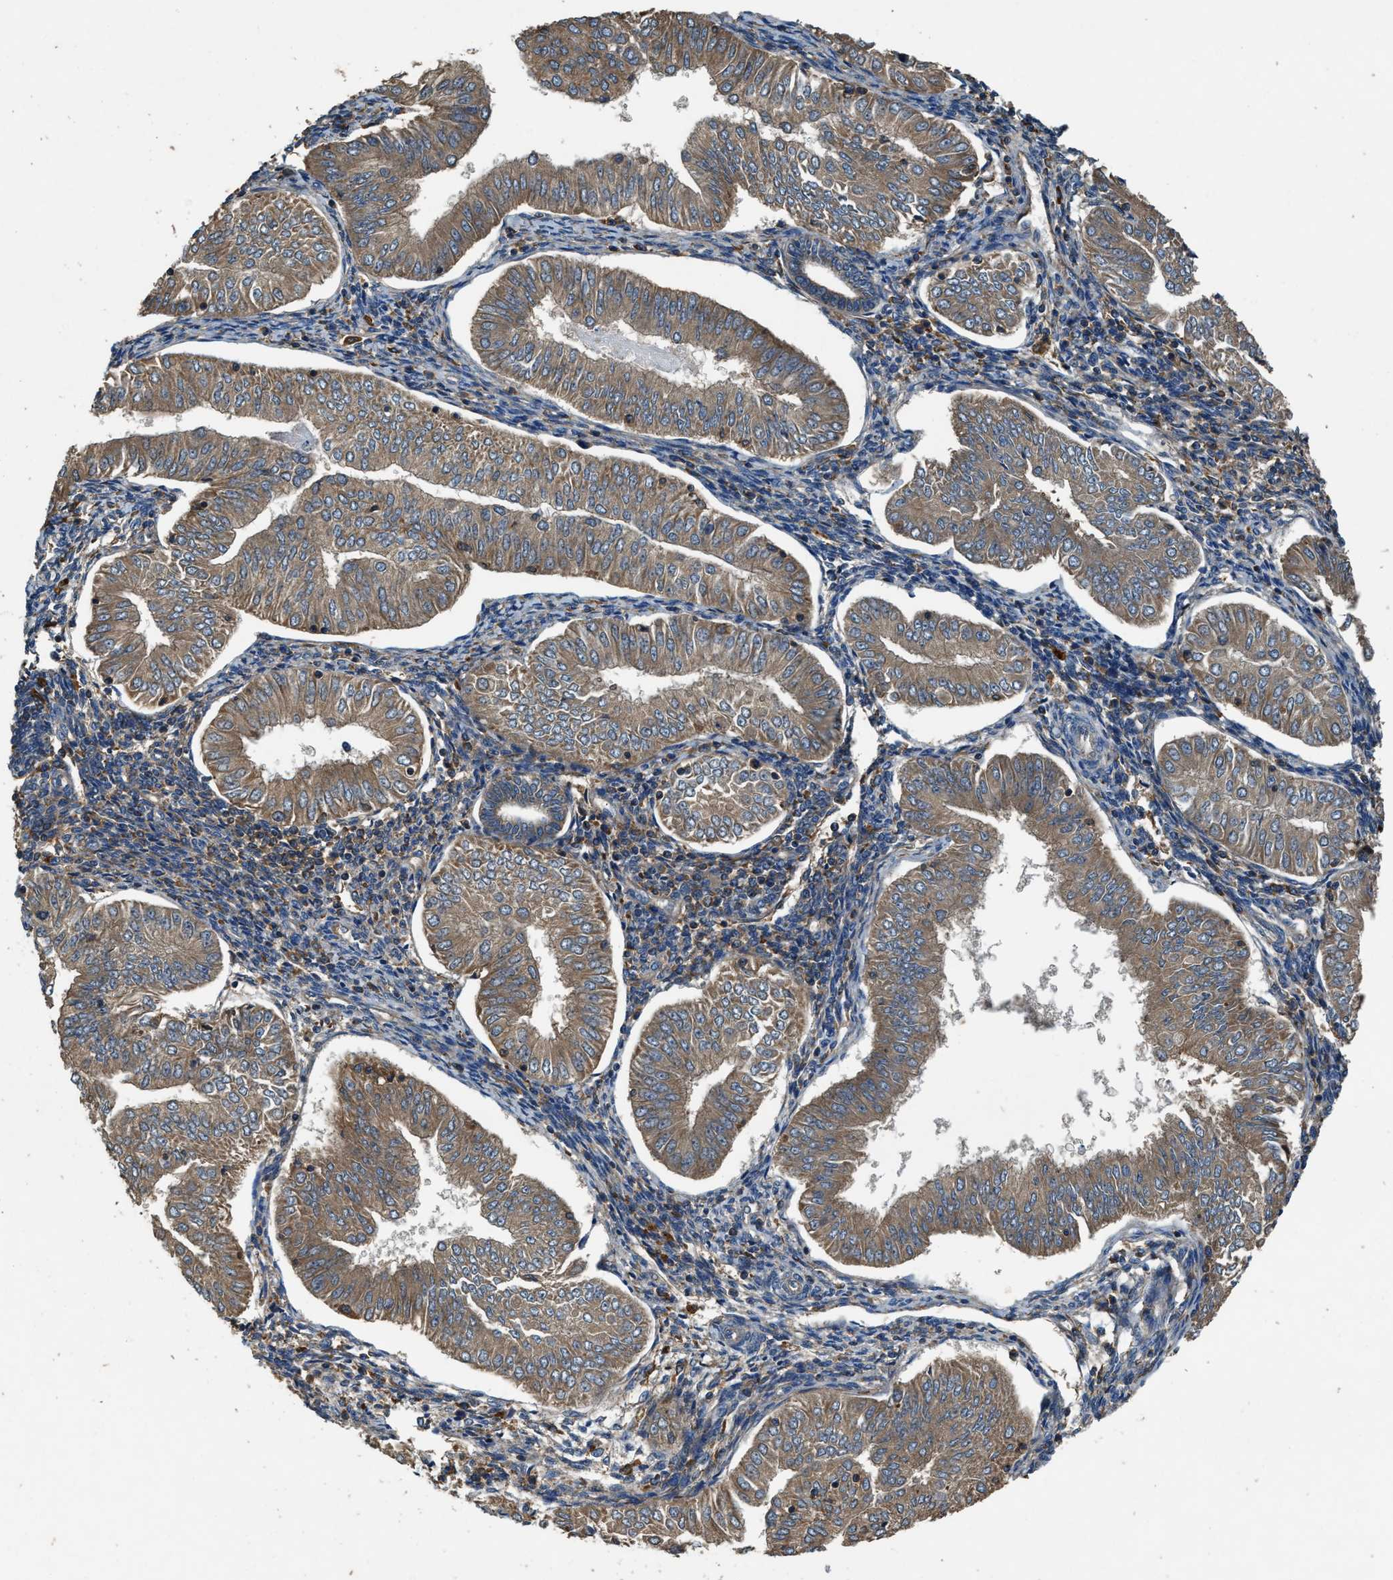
{"staining": {"intensity": "moderate", "quantity": ">75%", "location": "cytoplasmic/membranous"}, "tissue": "endometrial cancer", "cell_type": "Tumor cells", "image_type": "cancer", "snomed": [{"axis": "morphology", "description": "Normal tissue, NOS"}, {"axis": "morphology", "description": "Adenocarcinoma, NOS"}, {"axis": "topography", "description": "Endometrium"}], "caption": "Endometrial cancer (adenocarcinoma) stained with a protein marker reveals moderate staining in tumor cells.", "gene": "BLOC1S1", "patient": {"sex": "female", "age": 53}}